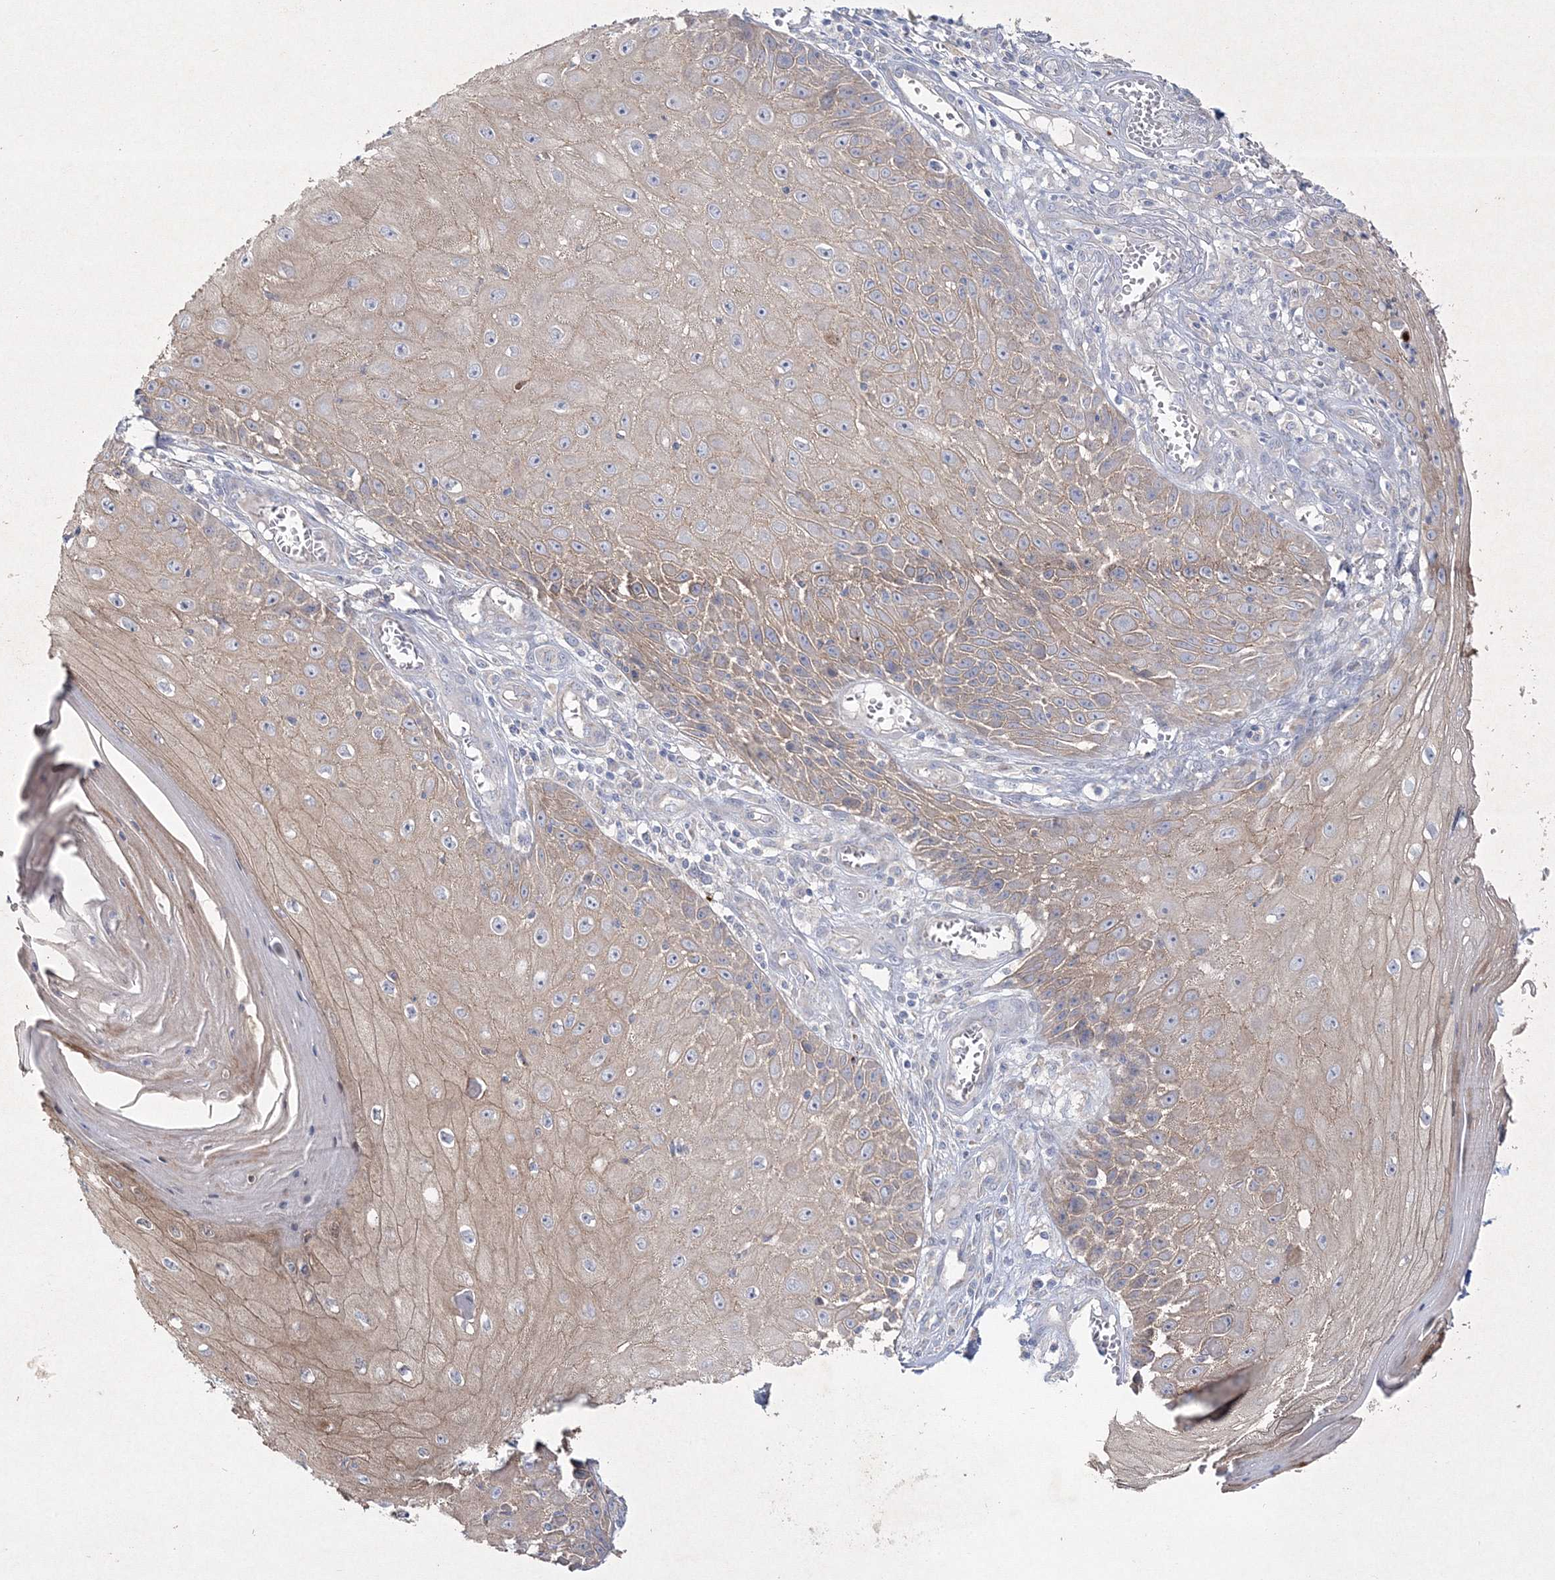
{"staining": {"intensity": "weak", "quantity": ">75%", "location": "cytoplasmic/membranous"}, "tissue": "skin cancer", "cell_type": "Tumor cells", "image_type": "cancer", "snomed": [{"axis": "morphology", "description": "Squamous cell carcinoma, NOS"}, {"axis": "topography", "description": "Skin"}], "caption": "Squamous cell carcinoma (skin) tissue displays weak cytoplasmic/membranous positivity in about >75% of tumor cells", "gene": "NAA40", "patient": {"sex": "female", "age": 73}}